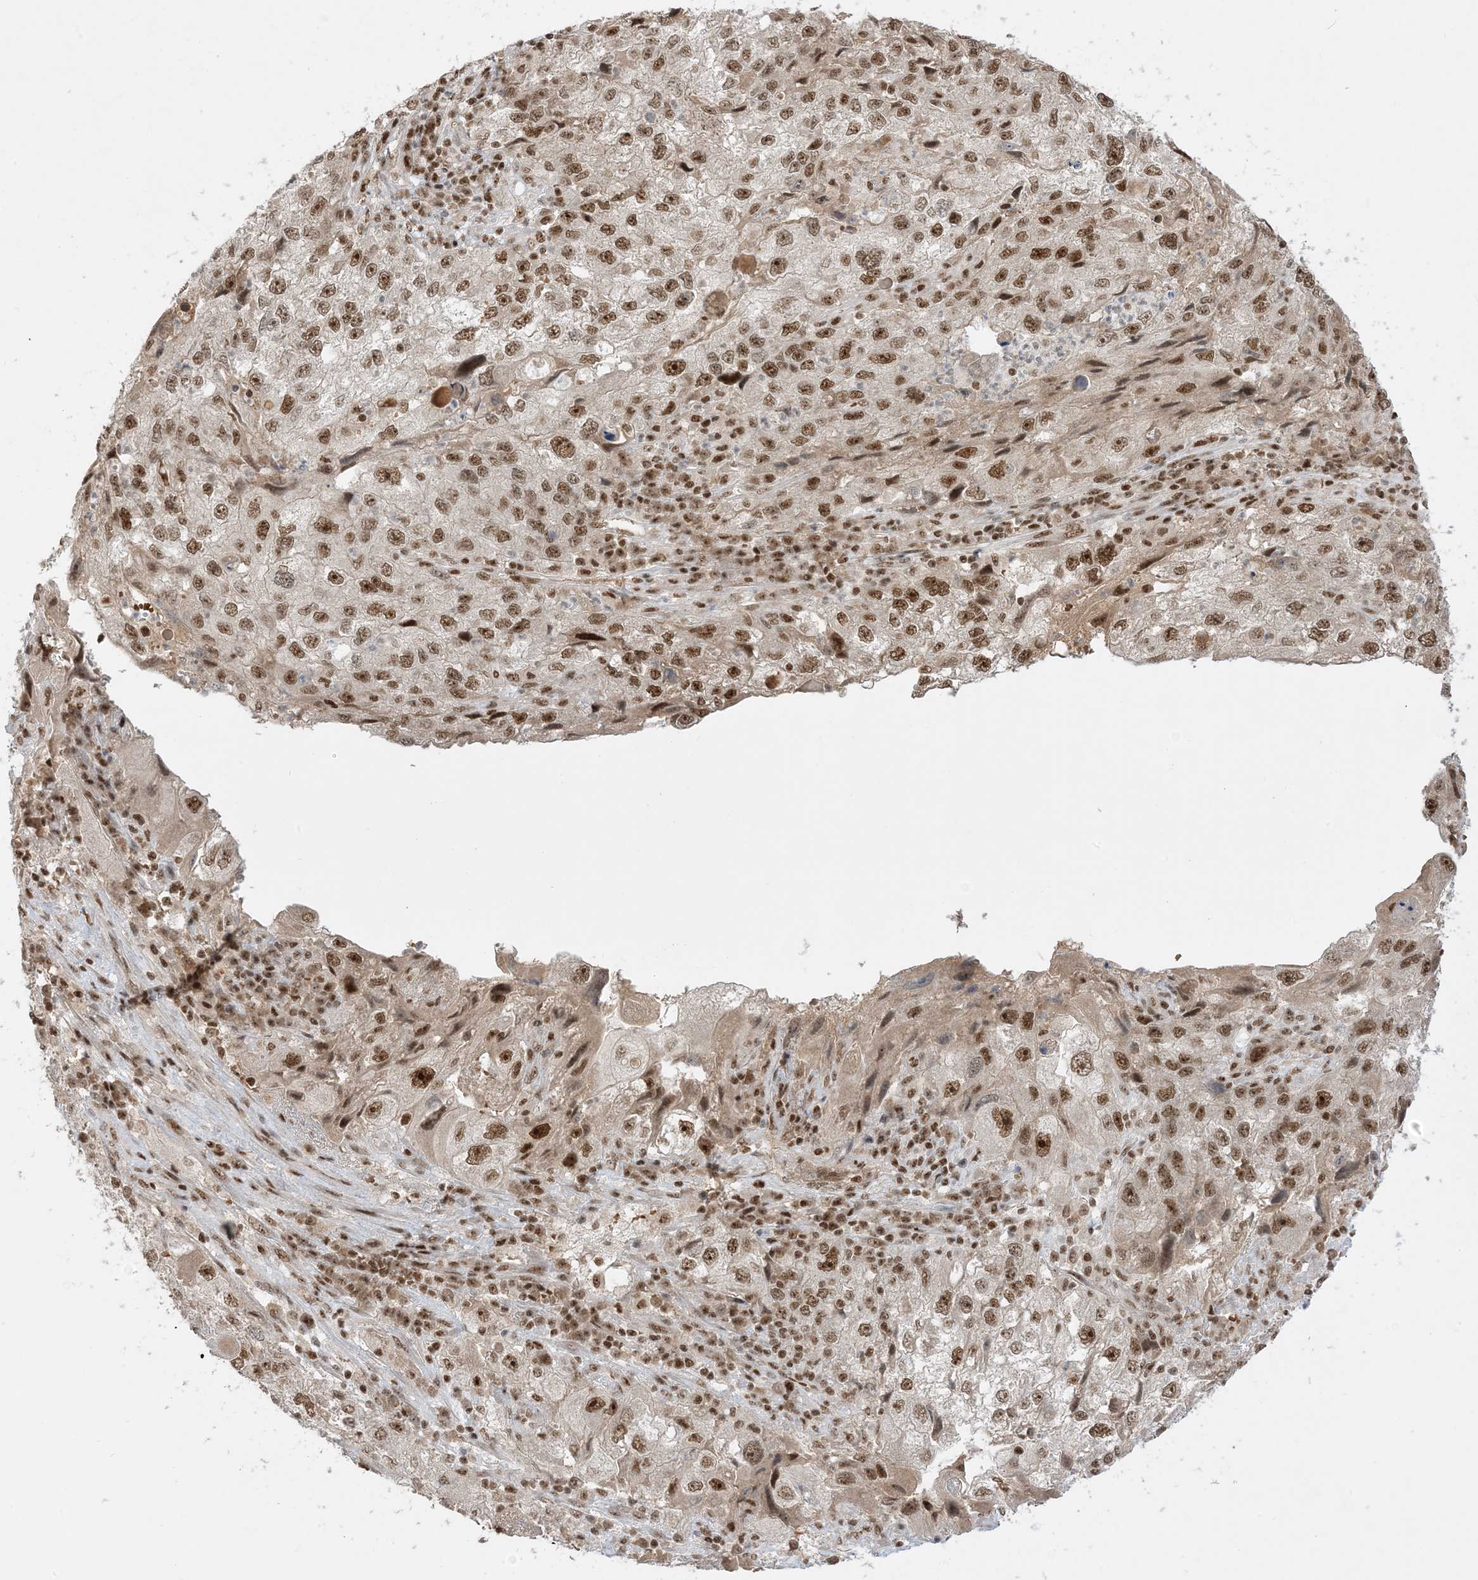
{"staining": {"intensity": "moderate", "quantity": ">75%", "location": "nuclear"}, "tissue": "endometrial cancer", "cell_type": "Tumor cells", "image_type": "cancer", "snomed": [{"axis": "morphology", "description": "Adenocarcinoma, NOS"}, {"axis": "topography", "description": "Endometrium"}], "caption": "Protein expression analysis of endometrial adenocarcinoma shows moderate nuclear staining in about >75% of tumor cells.", "gene": "PPIL2", "patient": {"sex": "female", "age": 49}}